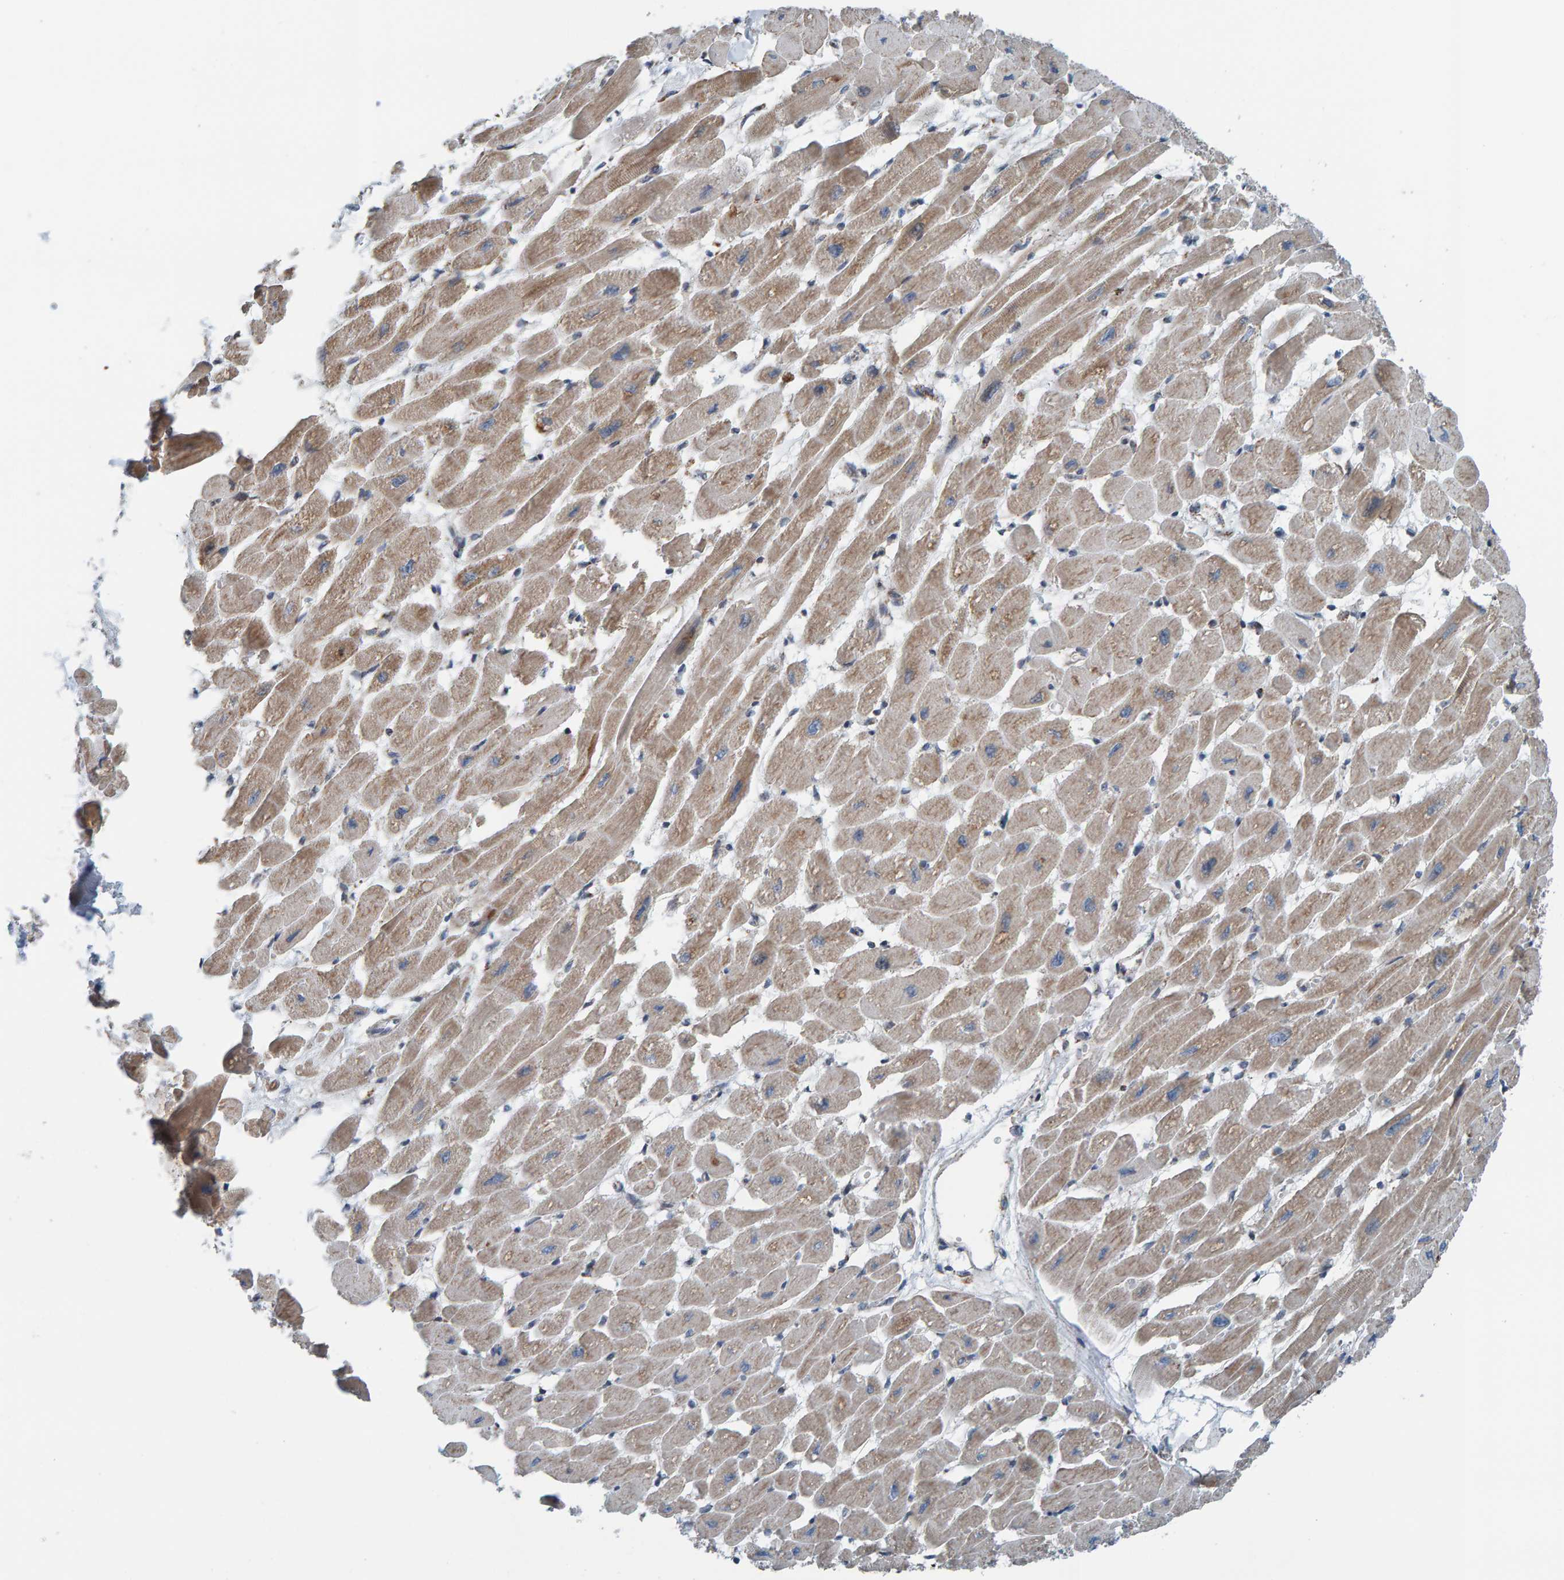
{"staining": {"intensity": "moderate", "quantity": ">75%", "location": "cytoplasmic/membranous"}, "tissue": "heart muscle", "cell_type": "Cardiomyocytes", "image_type": "normal", "snomed": [{"axis": "morphology", "description": "Normal tissue, NOS"}, {"axis": "topography", "description": "Heart"}], "caption": "Immunohistochemical staining of benign heart muscle demonstrates medium levels of moderate cytoplasmic/membranous staining in approximately >75% of cardiomyocytes.", "gene": "ZNF48", "patient": {"sex": "female", "age": 54}}